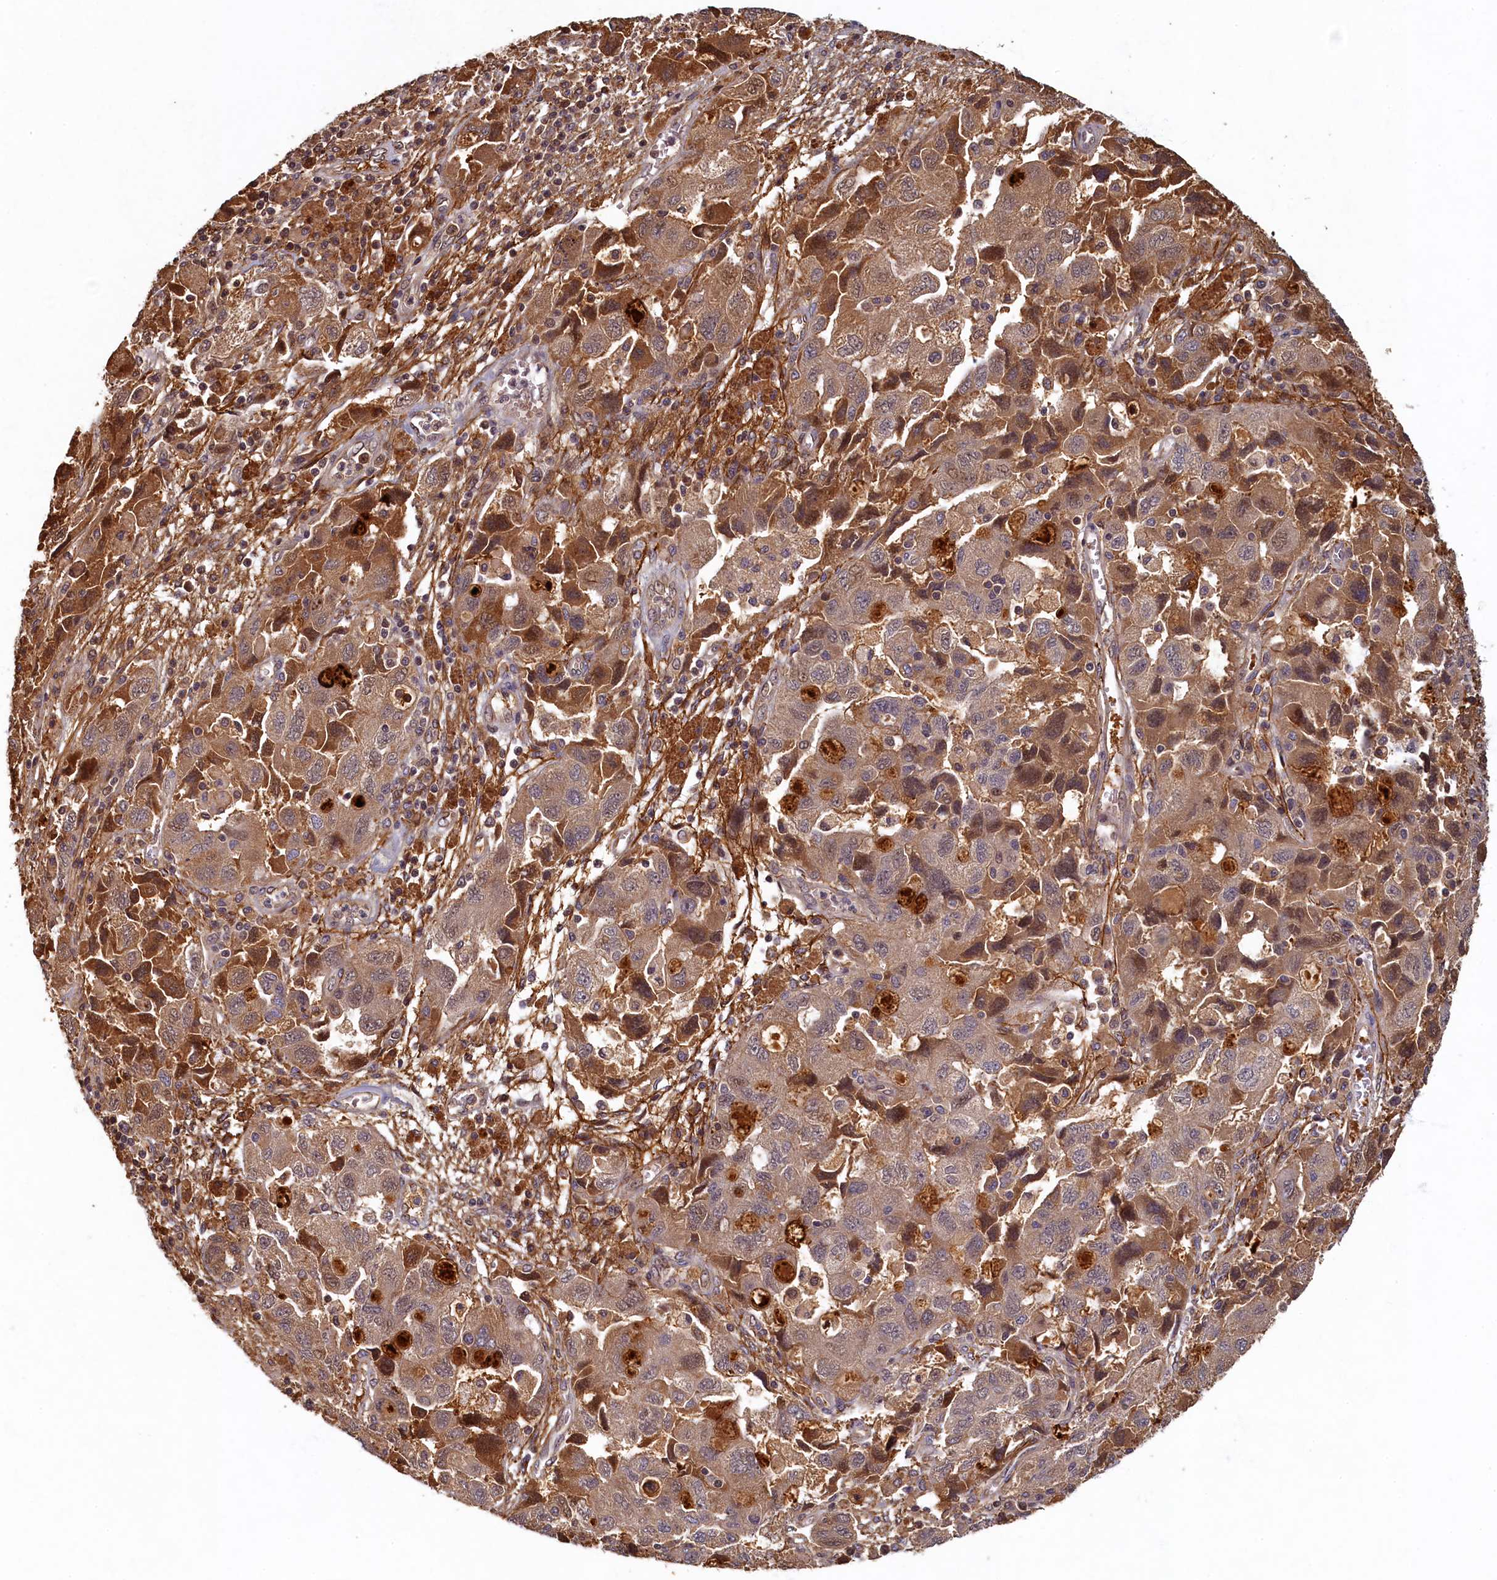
{"staining": {"intensity": "moderate", "quantity": ">75%", "location": "cytoplasmic/membranous"}, "tissue": "ovarian cancer", "cell_type": "Tumor cells", "image_type": "cancer", "snomed": [{"axis": "morphology", "description": "Carcinoma, NOS"}, {"axis": "morphology", "description": "Cystadenocarcinoma, serous, NOS"}, {"axis": "topography", "description": "Ovary"}], "caption": "Ovarian cancer tissue exhibits moderate cytoplasmic/membranous expression in about >75% of tumor cells, visualized by immunohistochemistry.", "gene": "LCMT2", "patient": {"sex": "female", "age": 69}}